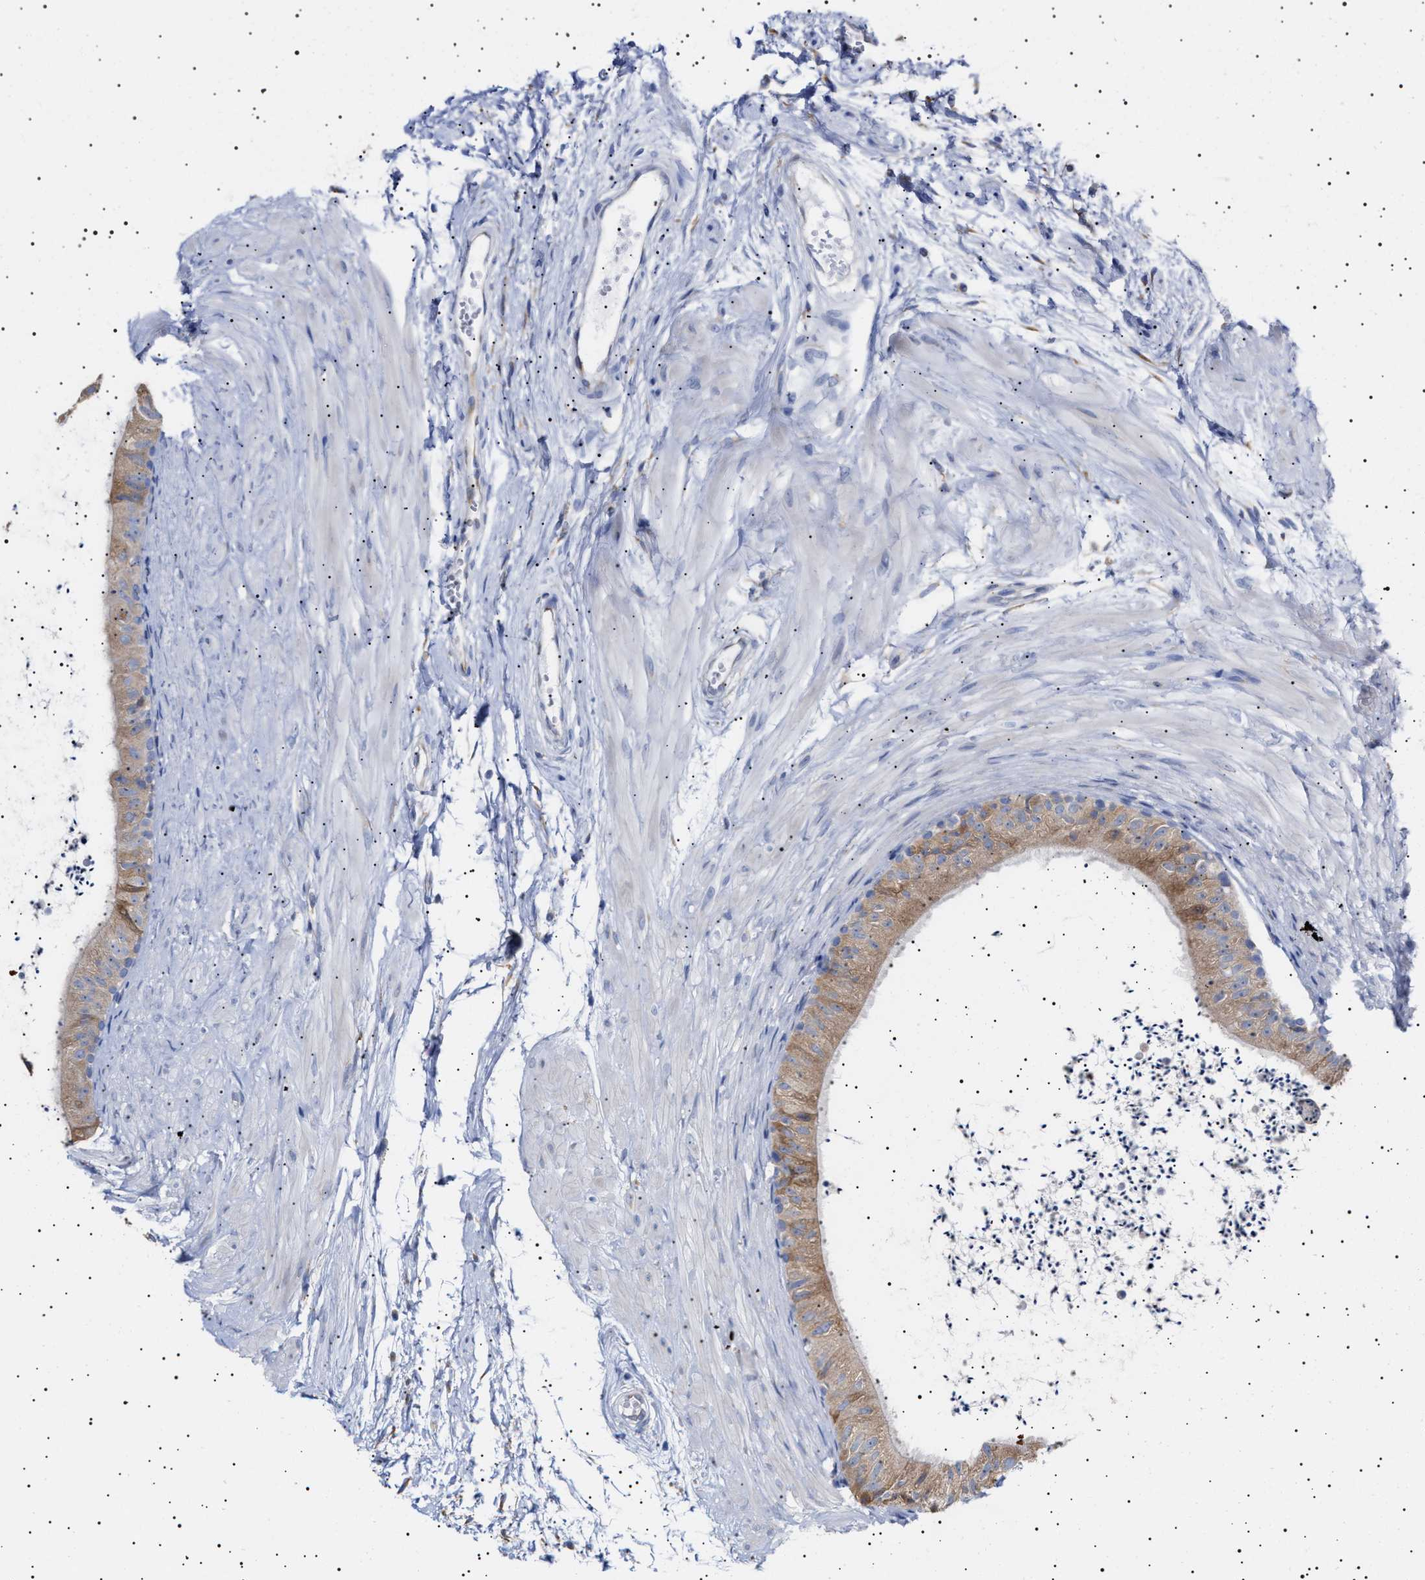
{"staining": {"intensity": "moderate", "quantity": ">75%", "location": "cytoplasmic/membranous"}, "tissue": "epididymis", "cell_type": "Glandular cells", "image_type": "normal", "snomed": [{"axis": "morphology", "description": "Normal tissue, NOS"}, {"axis": "topography", "description": "Epididymis"}], "caption": "Immunohistochemistry staining of normal epididymis, which displays medium levels of moderate cytoplasmic/membranous expression in approximately >75% of glandular cells indicating moderate cytoplasmic/membranous protein staining. The staining was performed using DAB (3,3'-diaminobenzidine) (brown) for protein detection and nuclei were counterstained in hematoxylin (blue).", "gene": "ERCC6L2", "patient": {"sex": "male", "age": 56}}